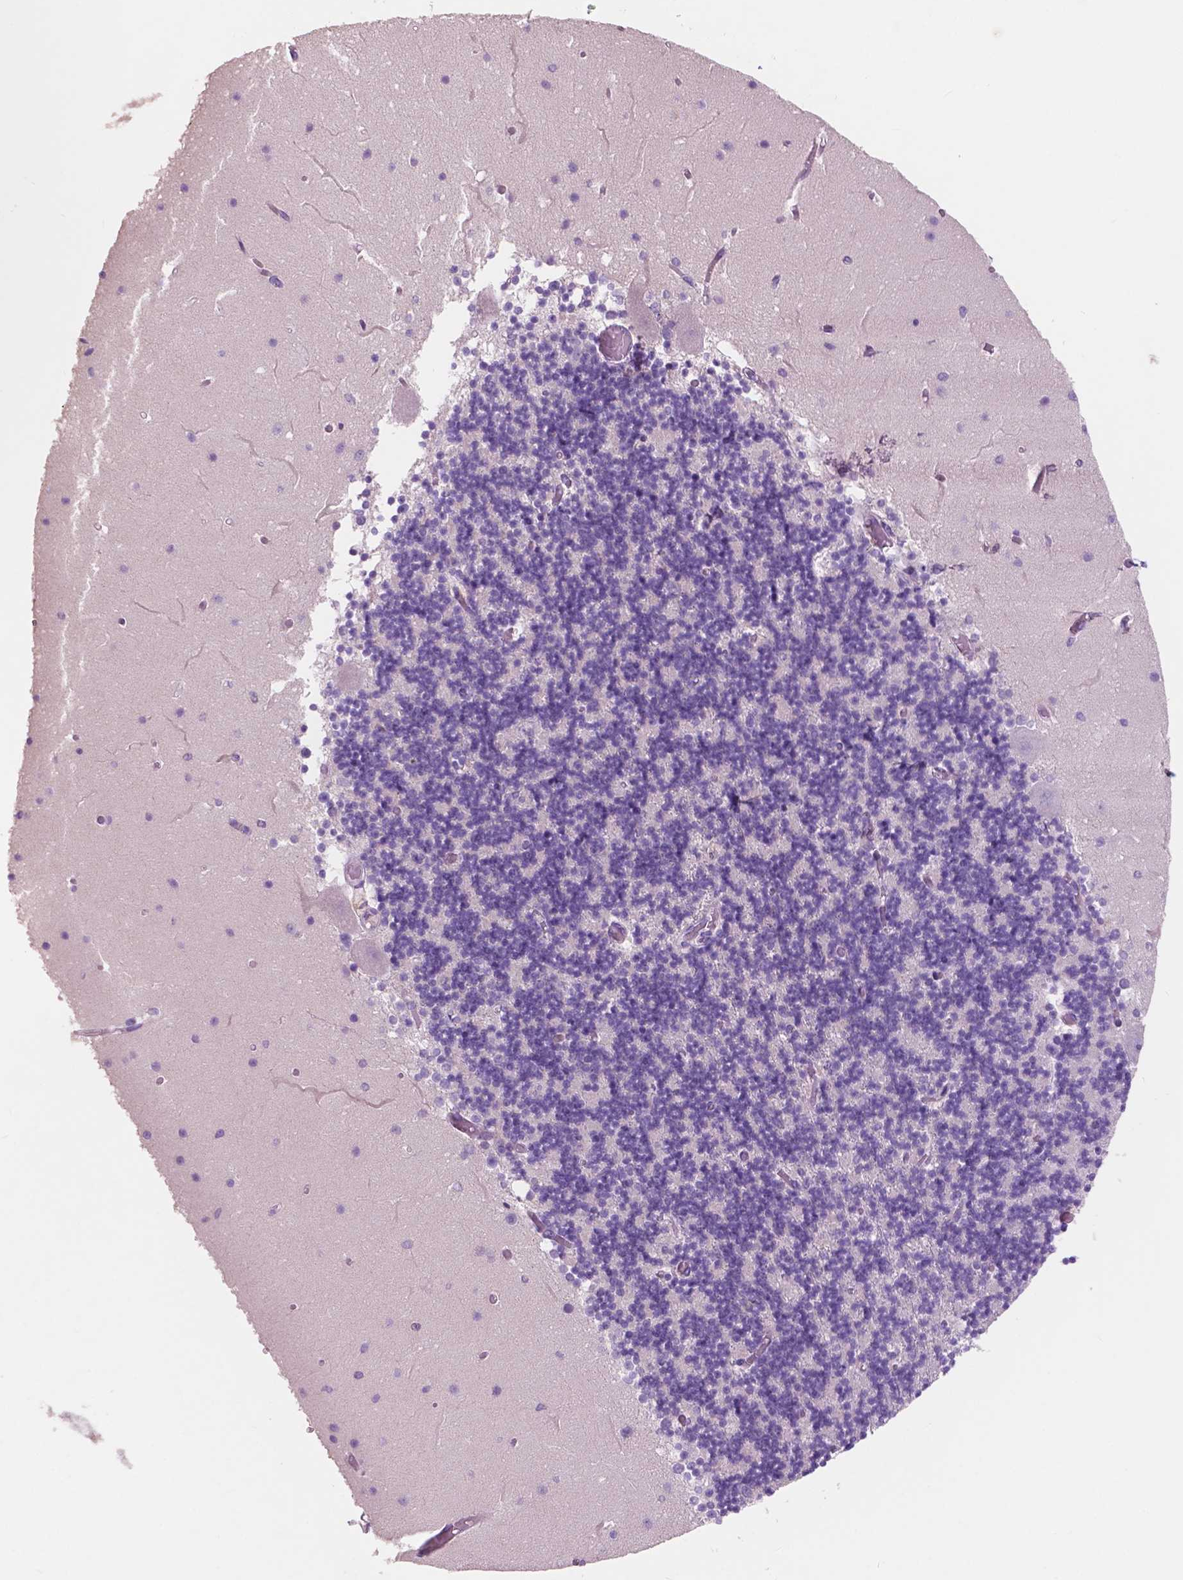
{"staining": {"intensity": "negative", "quantity": "none", "location": "none"}, "tissue": "cerebellum", "cell_type": "Cells in granular layer", "image_type": "normal", "snomed": [{"axis": "morphology", "description": "Normal tissue, NOS"}, {"axis": "topography", "description": "Cerebellum"}], "caption": "IHC histopathology image of unremarkable cerebellum stained for a protein (brown), which exhibits no staining in cells in granular layer. (Immunohistochemistry (ihc), brightfield microscopy, high magnification).", "gene": "CUZD1", "patient": {"sex": "female", "age": 28}}